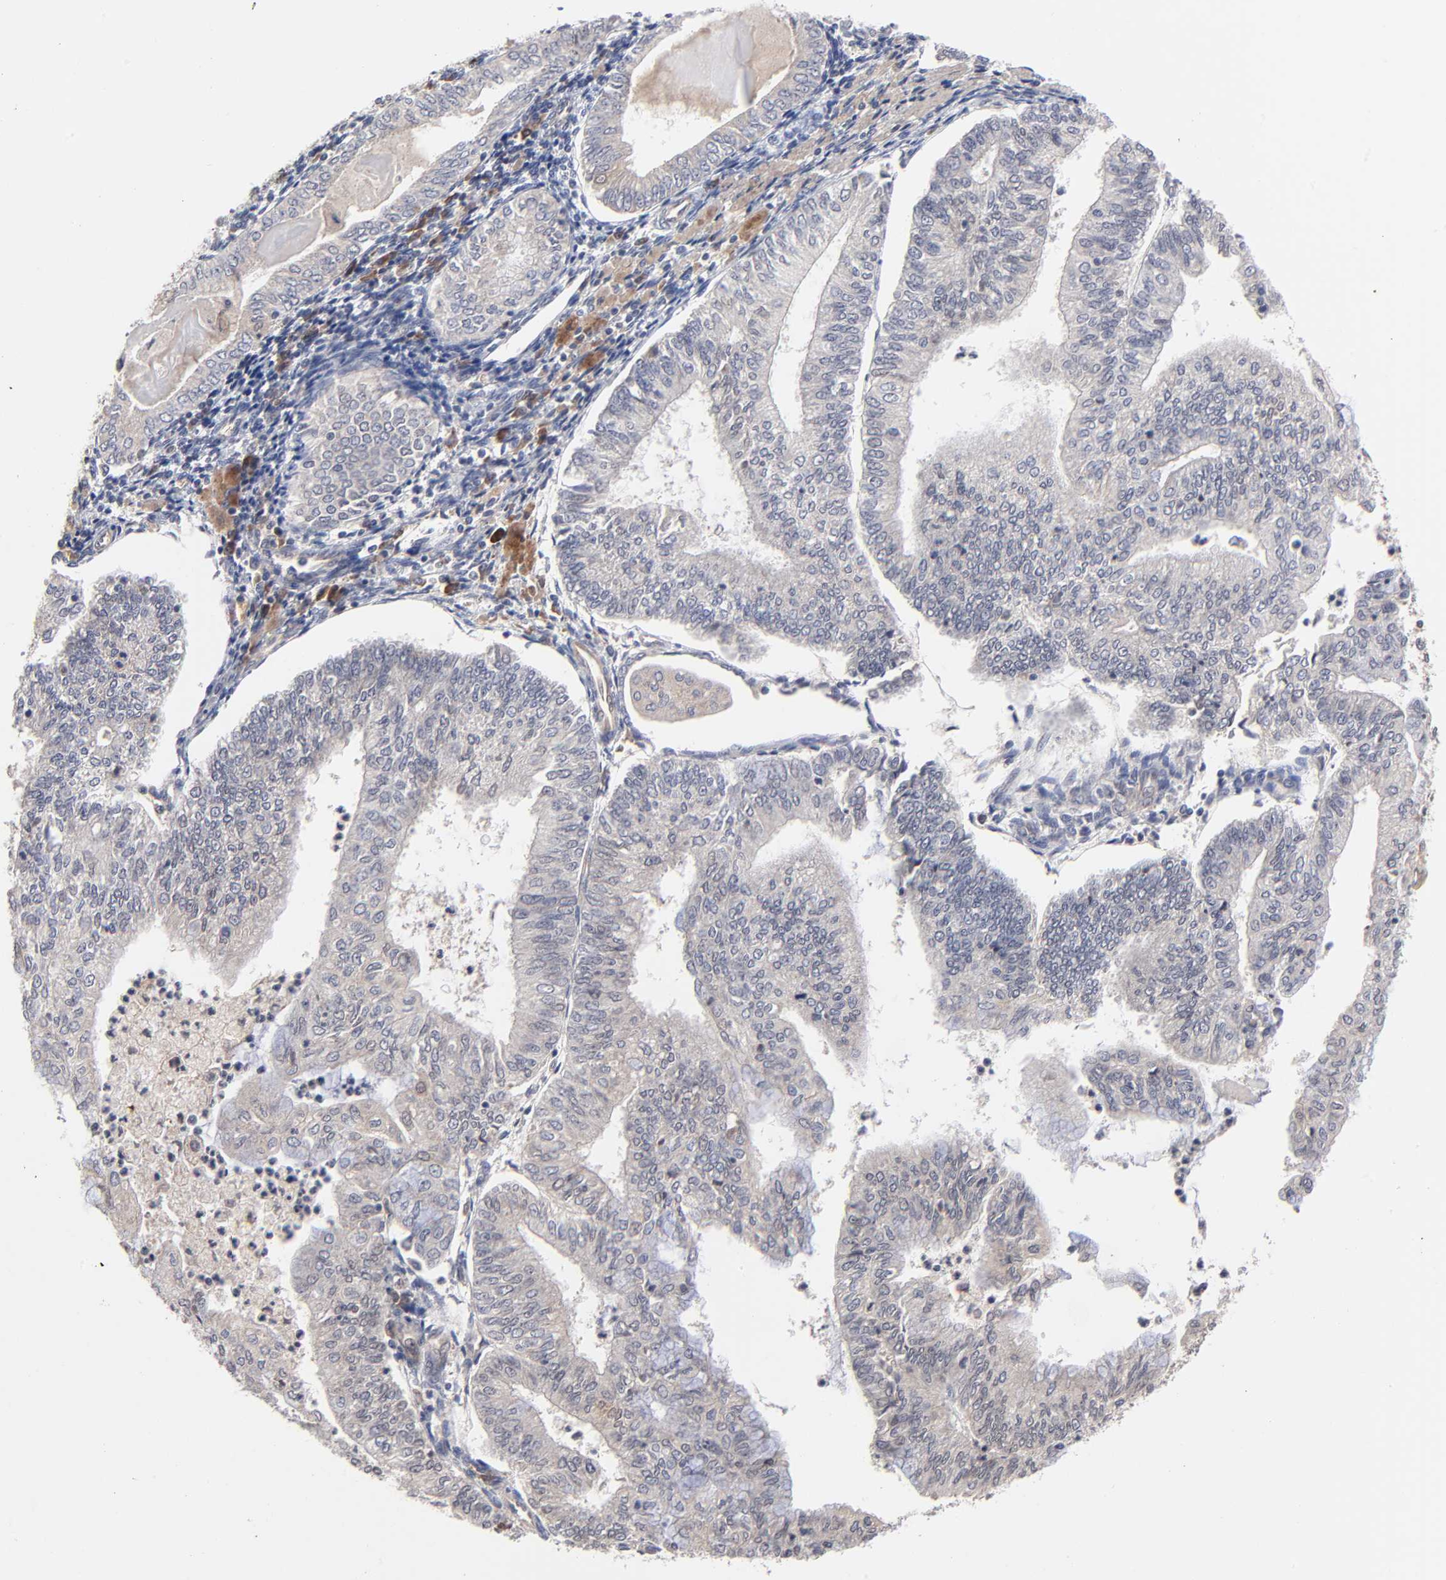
{"staining": {"intensity": "weak", "quantity": ">75%", "location": "cytoplasmic/membranous"}, "tissue": "endometrial cancer", "cell_type": "Tumor cells", "image_type": "cancer", "snomed": [{"axis": "morphology", "description": "Adenocarcinoma, NOS"}, {"axis": "topography", "description": "Endometrium"}], "caption": "The immunohistochemical stain highlights weak cytoplasmic/membranous expression in tumor cells of endometrial adenocarcinoma tissue.", "gene": "CASP10", "patient": {"sex": "female", "age": 59}}